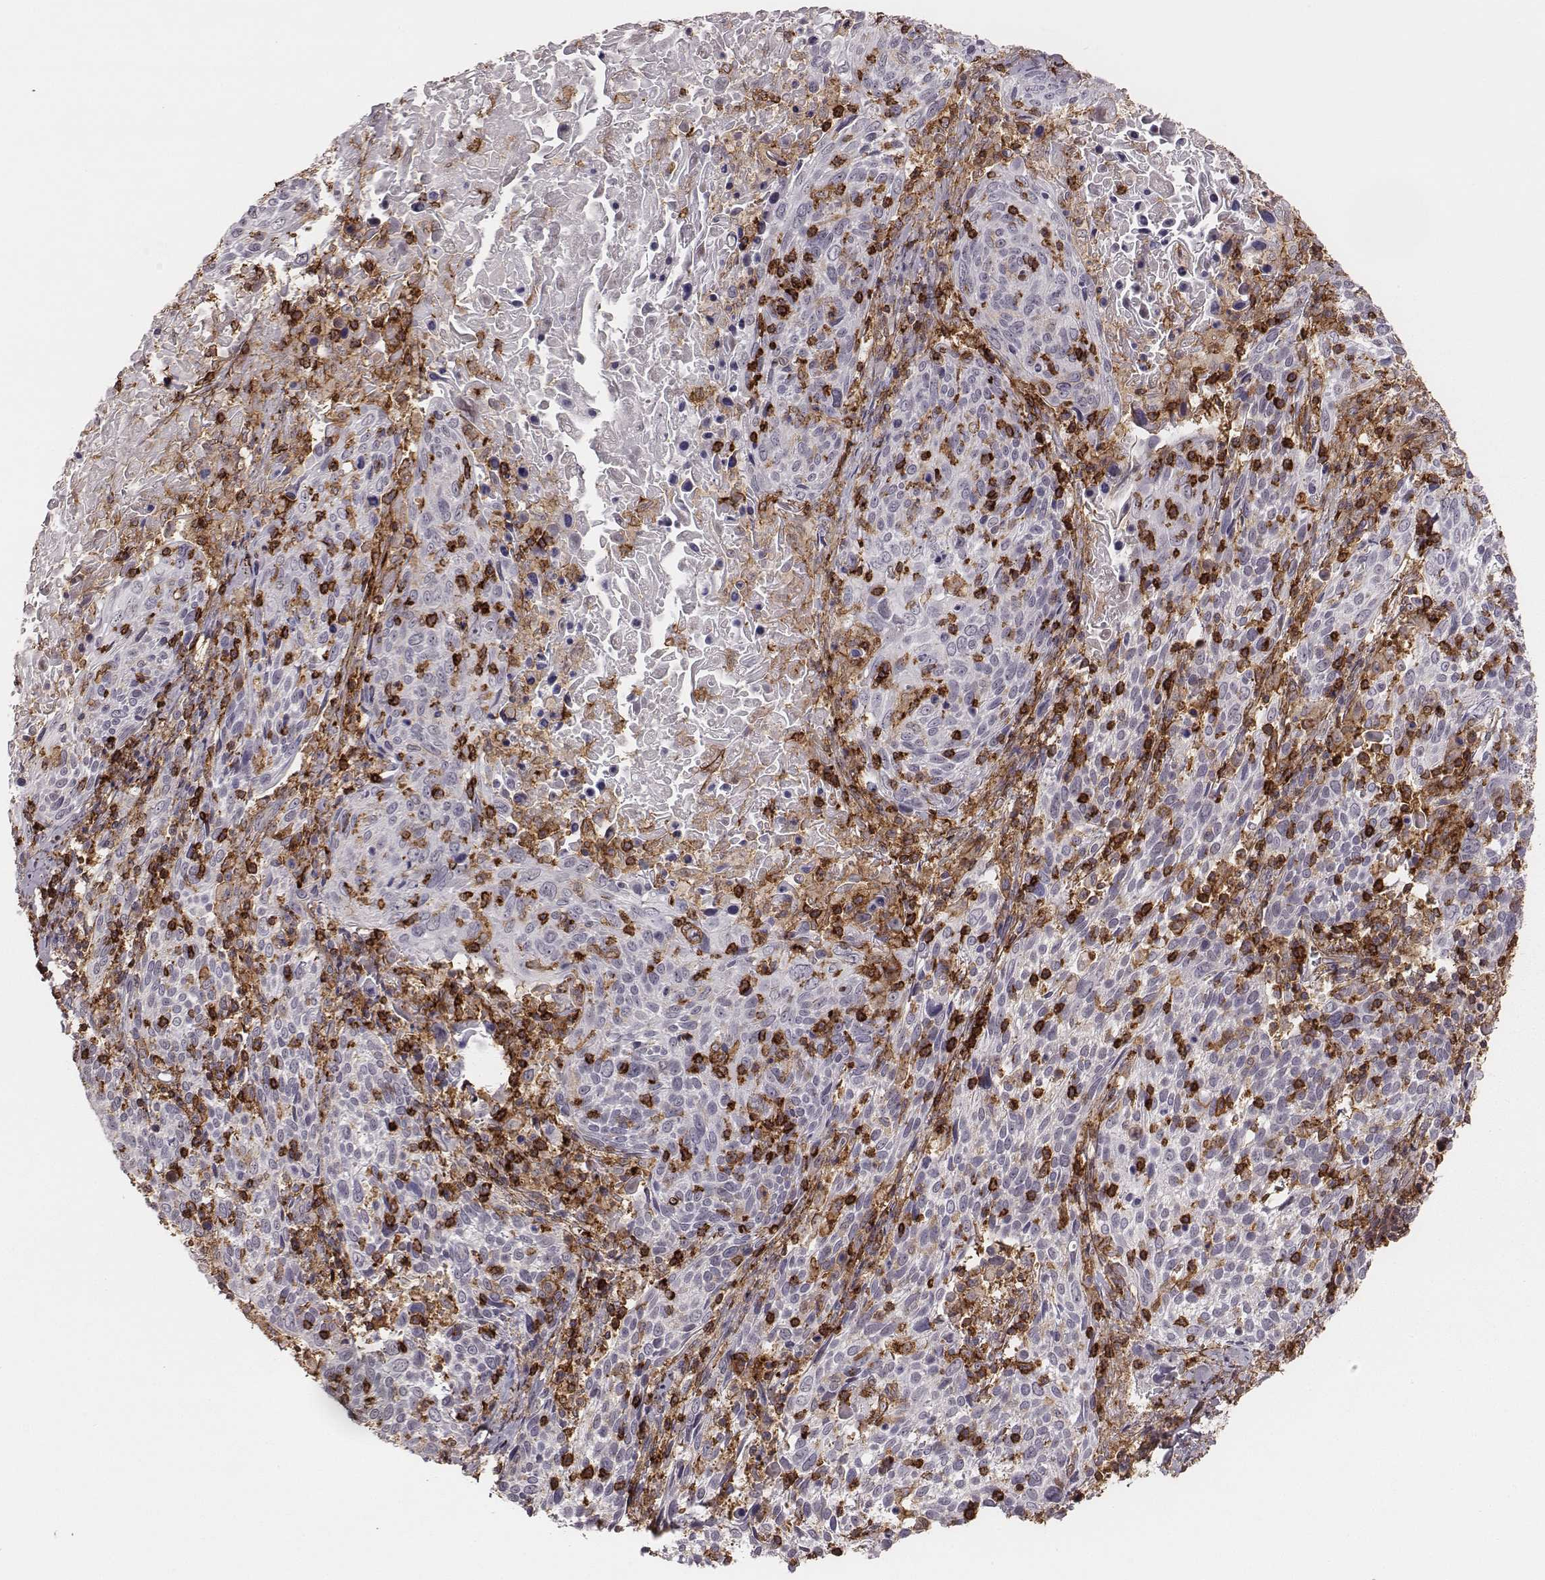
{"staining": {"intensity": "negative", "quantity": "none", "location": "none"}, "tissue": "cervical cancer", "cell_type": "Tumor cells", "image_type": "cancer", "snomed": [{"axis": "morphology", "description": "Squamous cell carcinoma, NOS"}, {"axis": "topography", "description": "Cervix"}], "caption": "DAB (3,3'-diaminobenzidine) immunohistochemical staining of squamous cell carcinoma (cervical) exhibits no significant staining in tumor cells. (Stains: DAB (3,3'-diaminobenzidine) immunohistochemistry with hematoxylin counter stain, Microscopy: brightfield microscopy at high magnification).", "gene": "ZYX", "patient": {"sex": "female", "age": 61}}